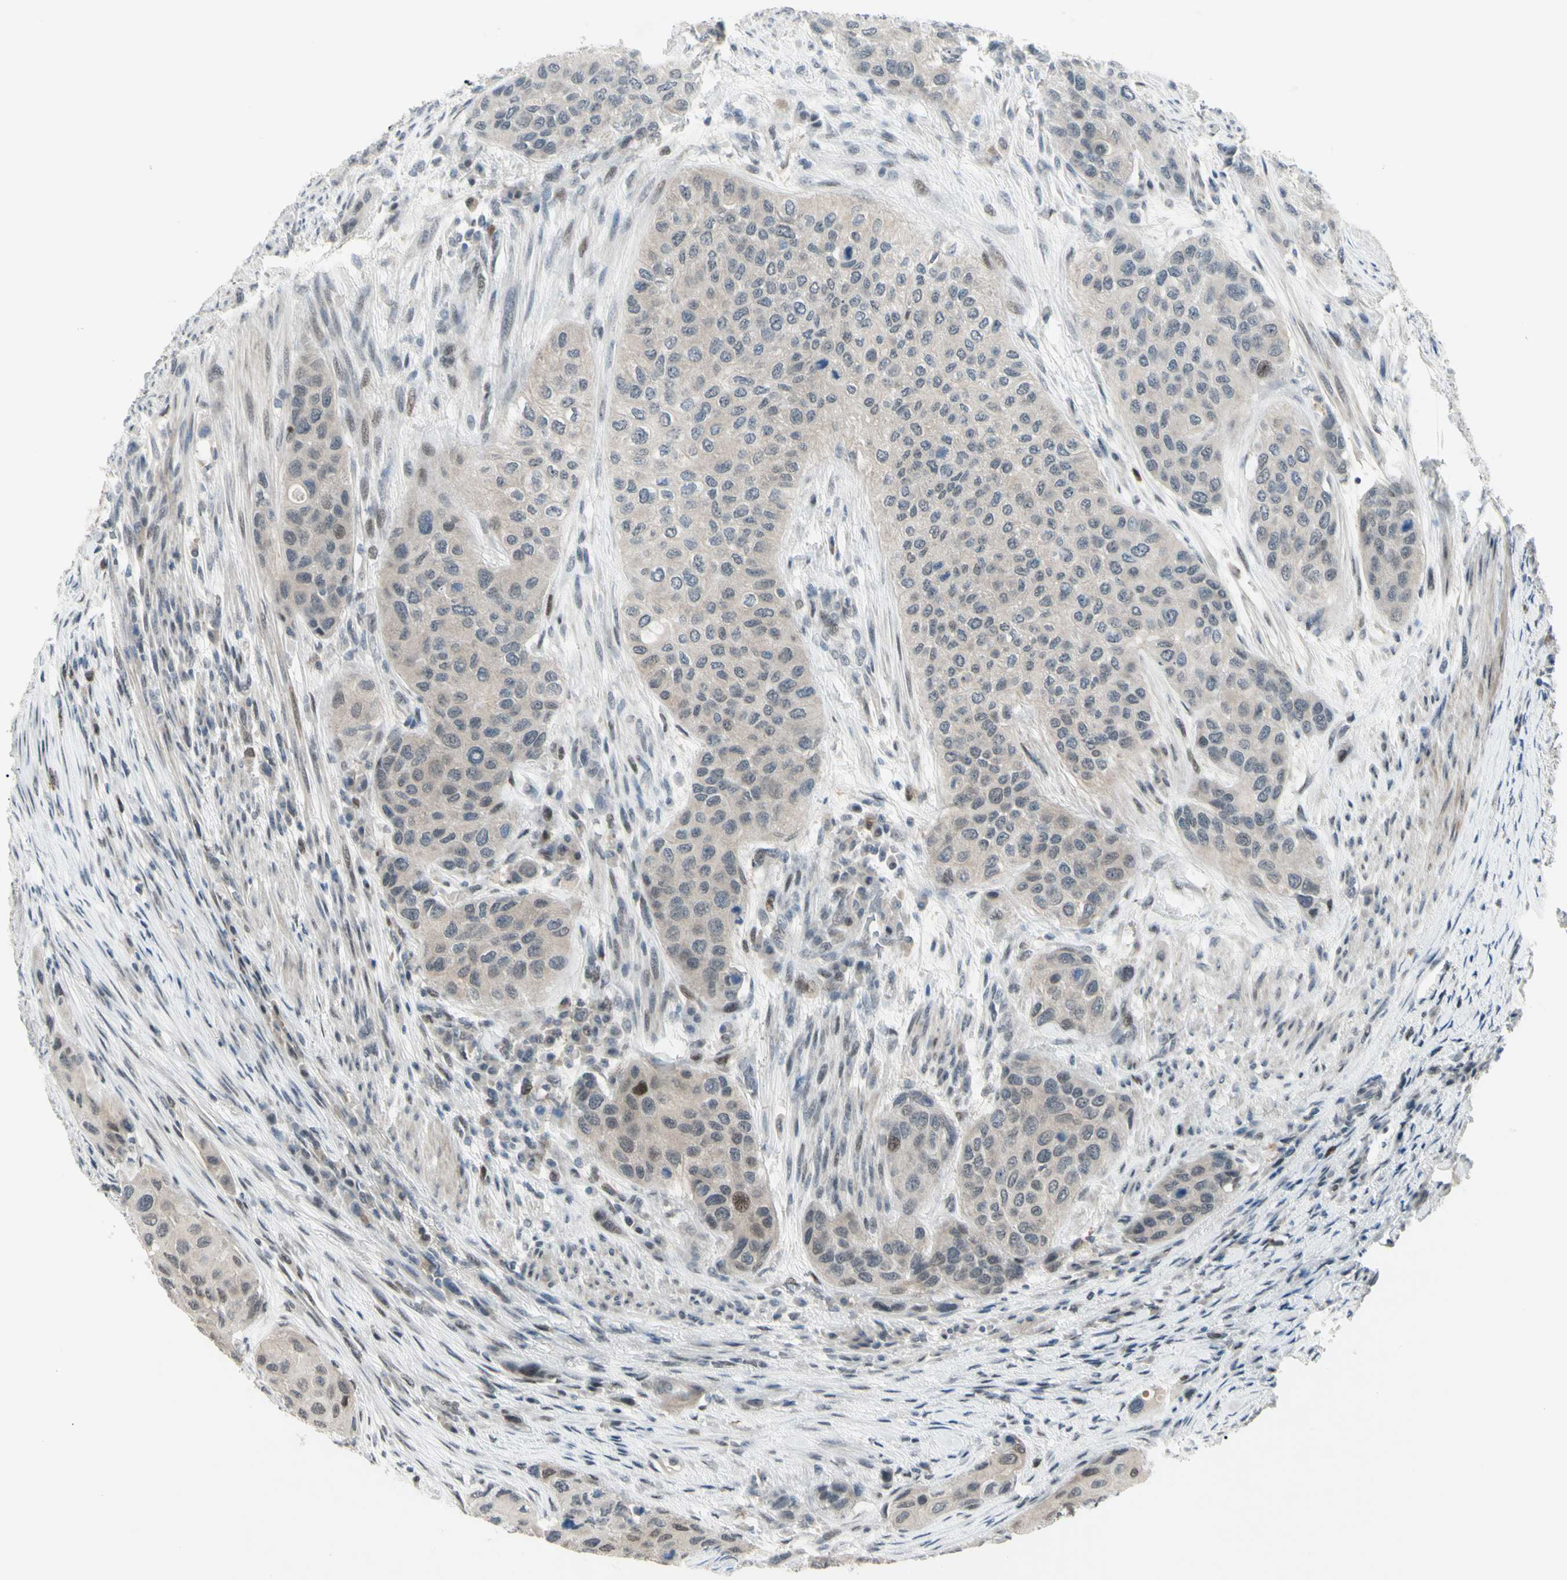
{"staining": {"intensity": "negative", "quantity": "none", "location": "none"}, "tissue": "urothelial cancer", "cell_type": "Tumor cells", "image_type": "cancer", "snomed": [{"axis": "morphology", "description": "Urothelial carcinoma, High grade"}, {"axis": "topography", "description": "Urinary bladder"}], "caption": "Protein analysis of urothelial carcinoma (high-grade) demonstrates no significant positivity in tumor cells. (DAB (3,3'-diaminobenzidine) IHC visualized using brightfield microscopy, high magnification).", "gene": "ETNK1", "patient": {"sex": "female", "age": 56}}